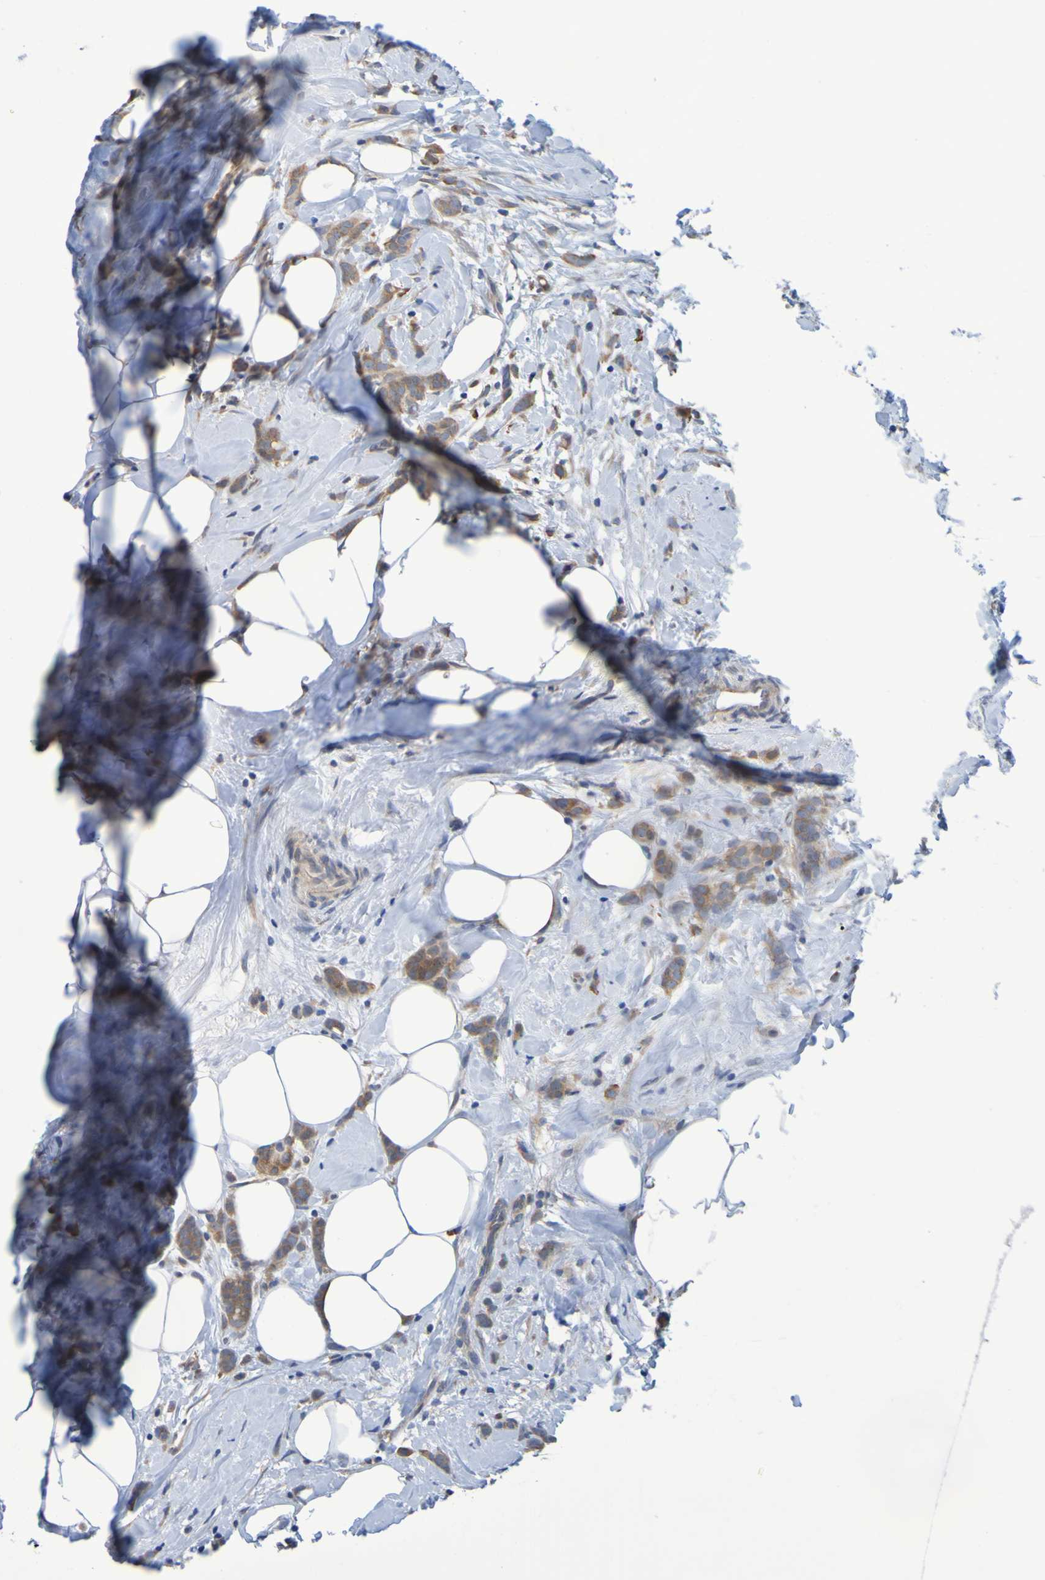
{"staining": {"intensity": "weak", "quantity": ">75%", "location": "cytoplasmic/membranous"}, "tissue": "breast cancer", "cell_type": "Tumor cells", "image_type": "cancer", "snomed": [{"axis": "morphology", "description": "Lobular carcinoma, in situ"}, {"axis": "morphology", "description": "Lobular carcinoma"}, {"axis": "topography", "description": "Breast"}], "caption": "An immunohistochemistry micrograph of tumor tissue is shown. Protein staining in brown labels weak cytoplasmic/membranous positivity in lobular carcinoma (breast) within tumor cells. The protein is stained brown, and the nuclei are stained in blue (DAB (3,3'-diaminobenzidine) IHC with brightfield microscopy, high magnification).", "gene": "CLDN18", "patient": {"sex": "female", "age": 41}}